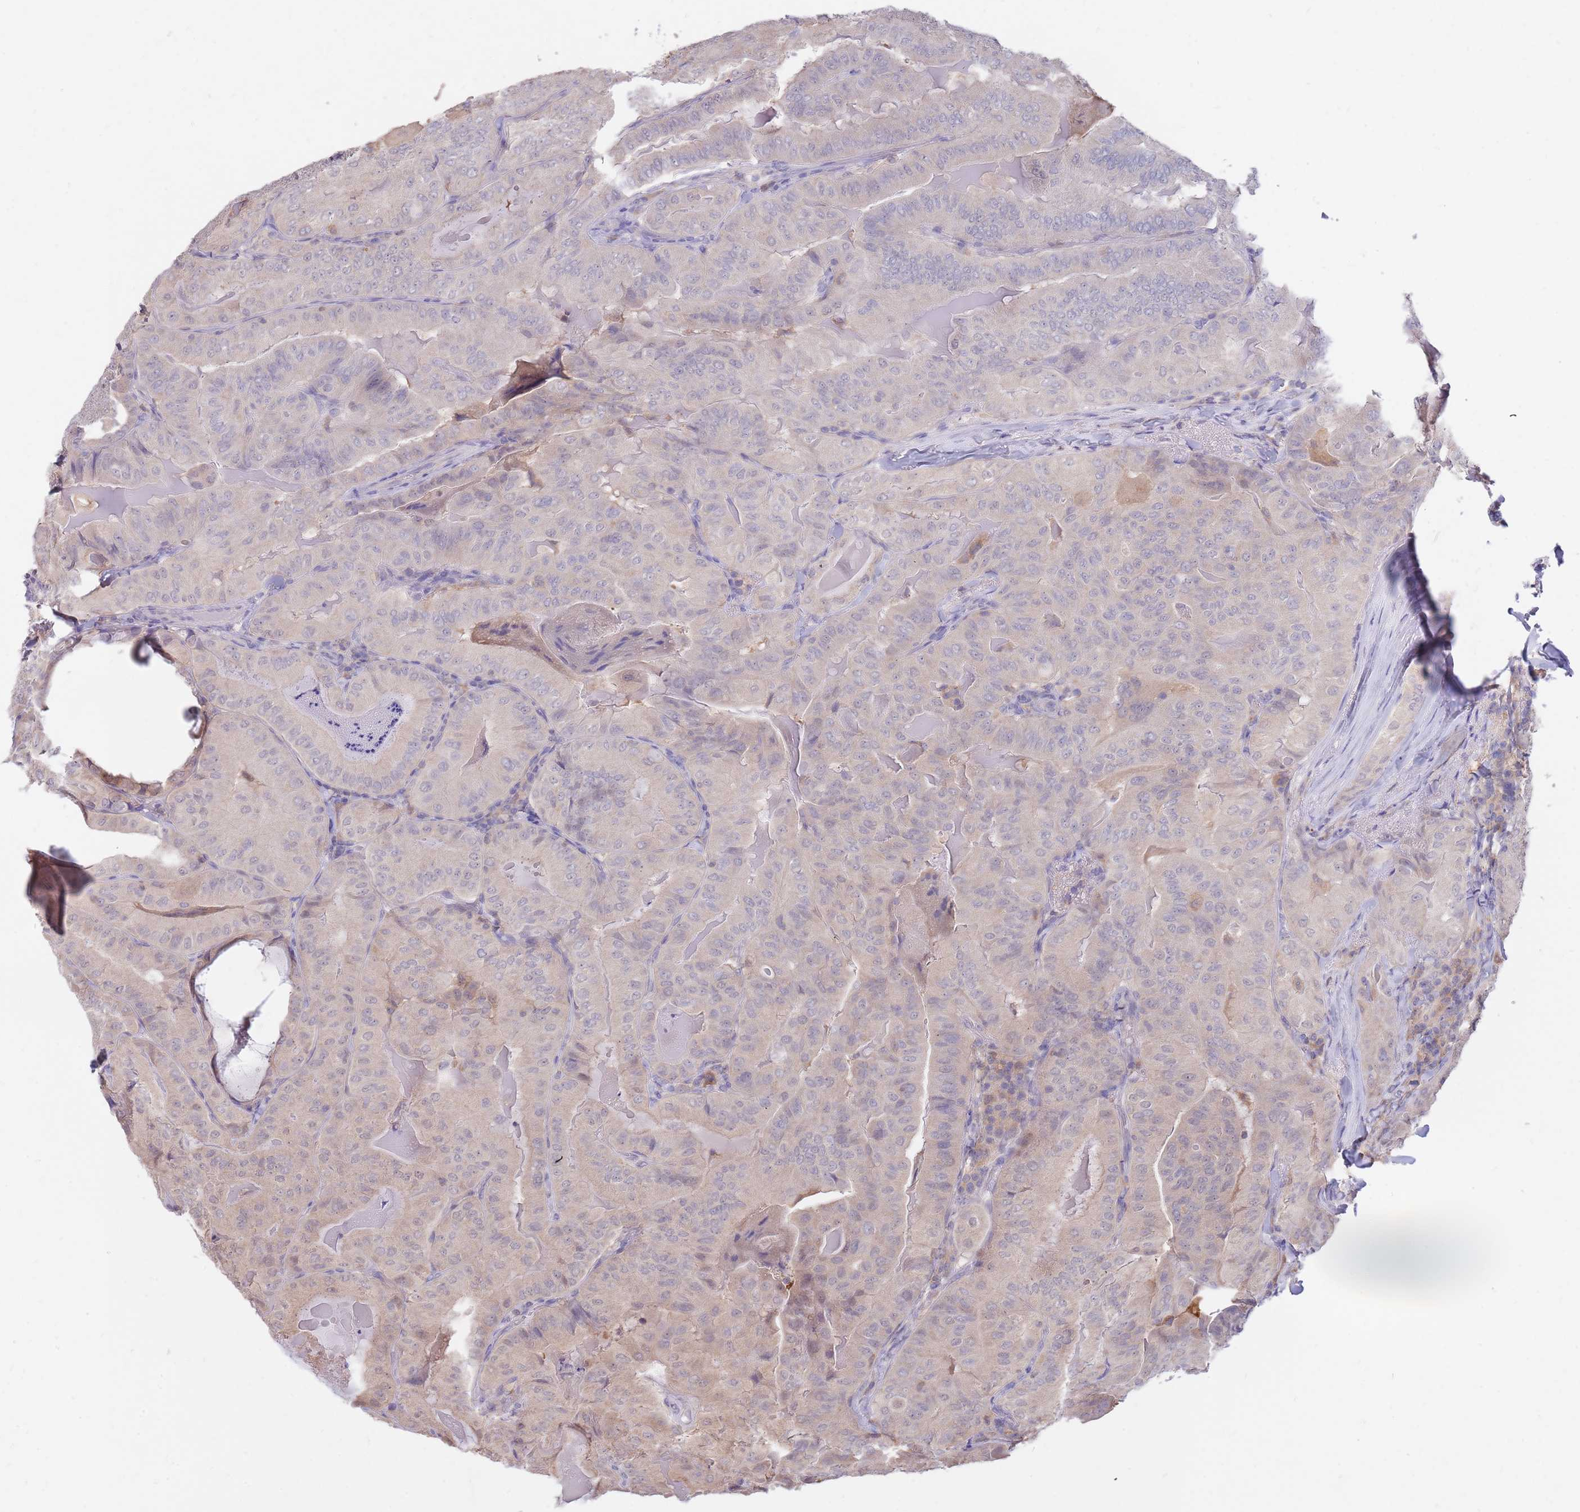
{"staining": {"intensity": "weak", "quantity": "<25%", "location": "cytoplasmic/membranous"}, "tissue": "thyroid cancer", "cell_type": "Tumor cells", "image_type": "cancer", "snomed": [{"axis": "morphology", "description": "Papillary adenocarcinoma, NOS"}, {"axis": "topography", "description": "Thyroid gland"}], "caption": "Protein analysis of thyroid cancer displays no significant staining in tumor cells.", "gene": "AP5S1", "patient": {"sex": "female", "age": 68}}